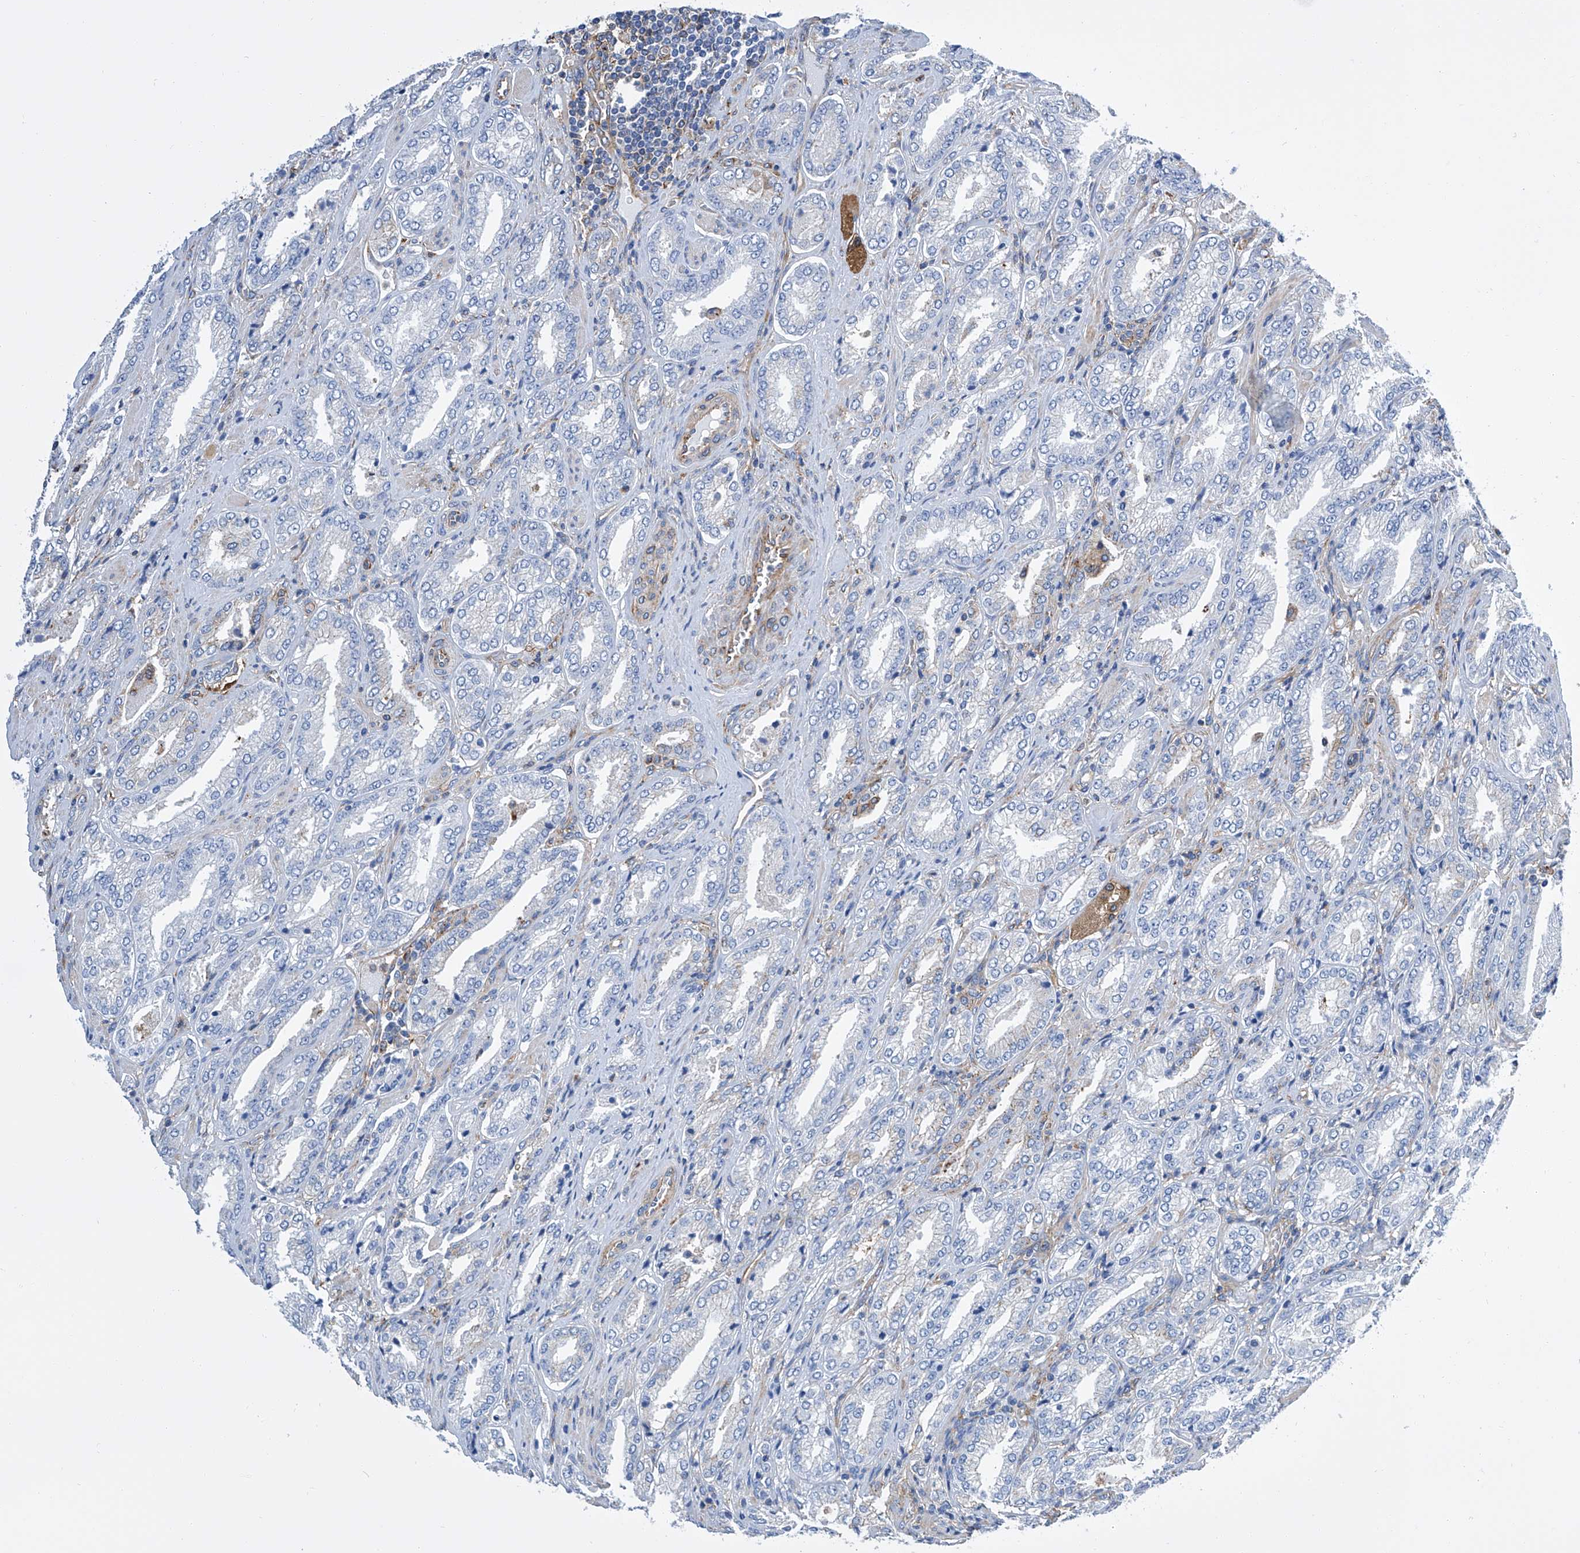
{"staining": {"intensity": "negative", "quantity": "none", "location": "none"}, "tissue": "prostate cancer", "cell_type": "Tumor cells", "image_type": "cancer", "snomed": [{"axis": "morphology", "description": "Adenocarcinoma, Low grade"}, {"axis": "topography", "description": "Prostate"}], "caption": "An immunohistochemistry (IHC) photomicrograph of prostate cancer is shown. There is no staining in tumor cells of prostate cancer.", "gene": "GPT", "patient": {"sex": "male", "age": 62}}